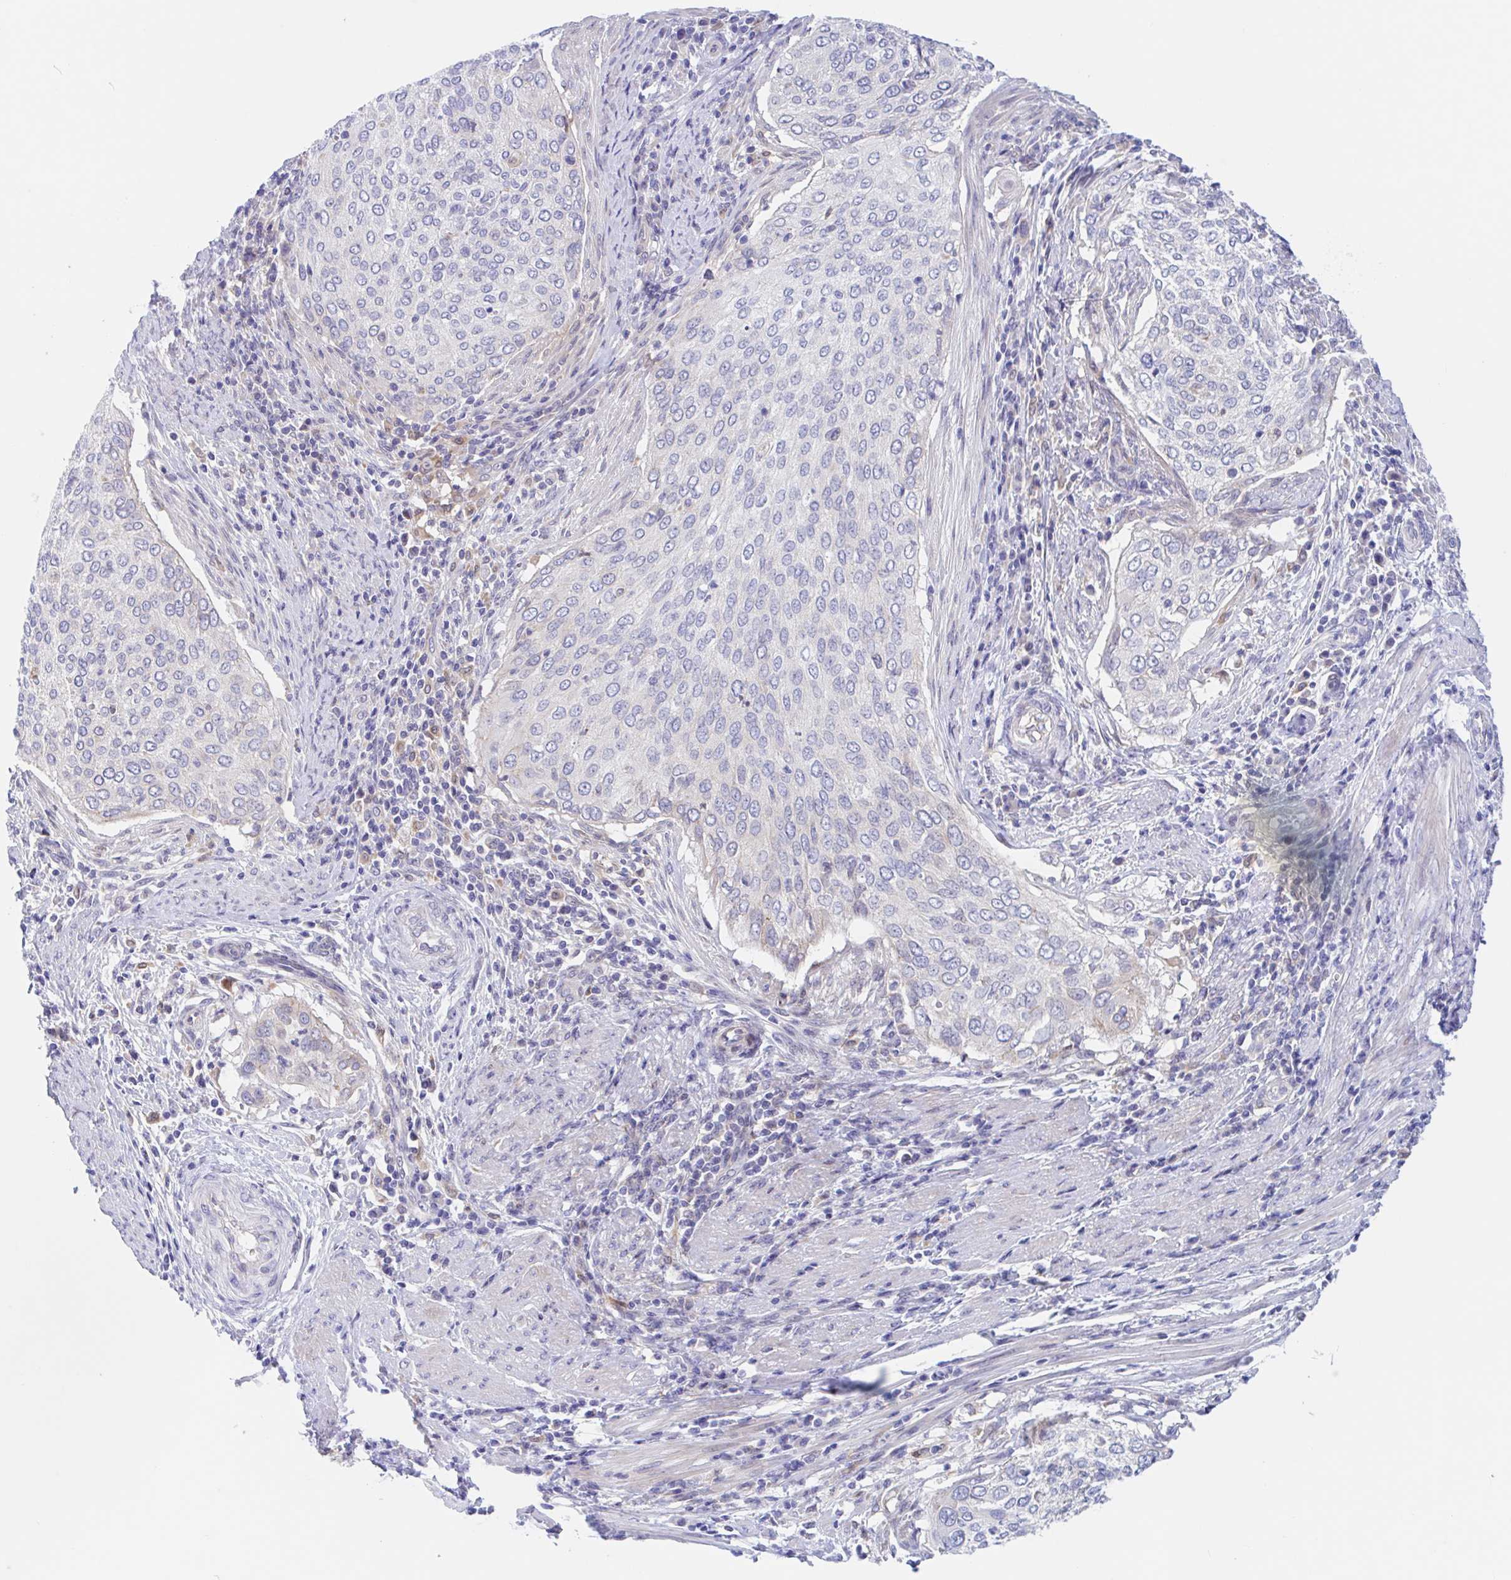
{"staining": {"intensity": "negative", "quantity": "none", "location": "none"}, "tissue": "cervical cancer", "cell_type": "Tumor cells", "image_type": "cancer", "snomed": [{"axis": "morphology", "description": "Squamous cell carcinoma, NOS"}, {"axis": "topography", "description": "Cervix"}], "caption": "There is no significant expression in tumor cells of cervical cancer (squamous cell carcinoma). (Brightfield microscopy of DAB immunohistochemistry (IHC) at high magnification).", "gene": "TMEM86A", "patient": {"sex": "female", "age": 38}}